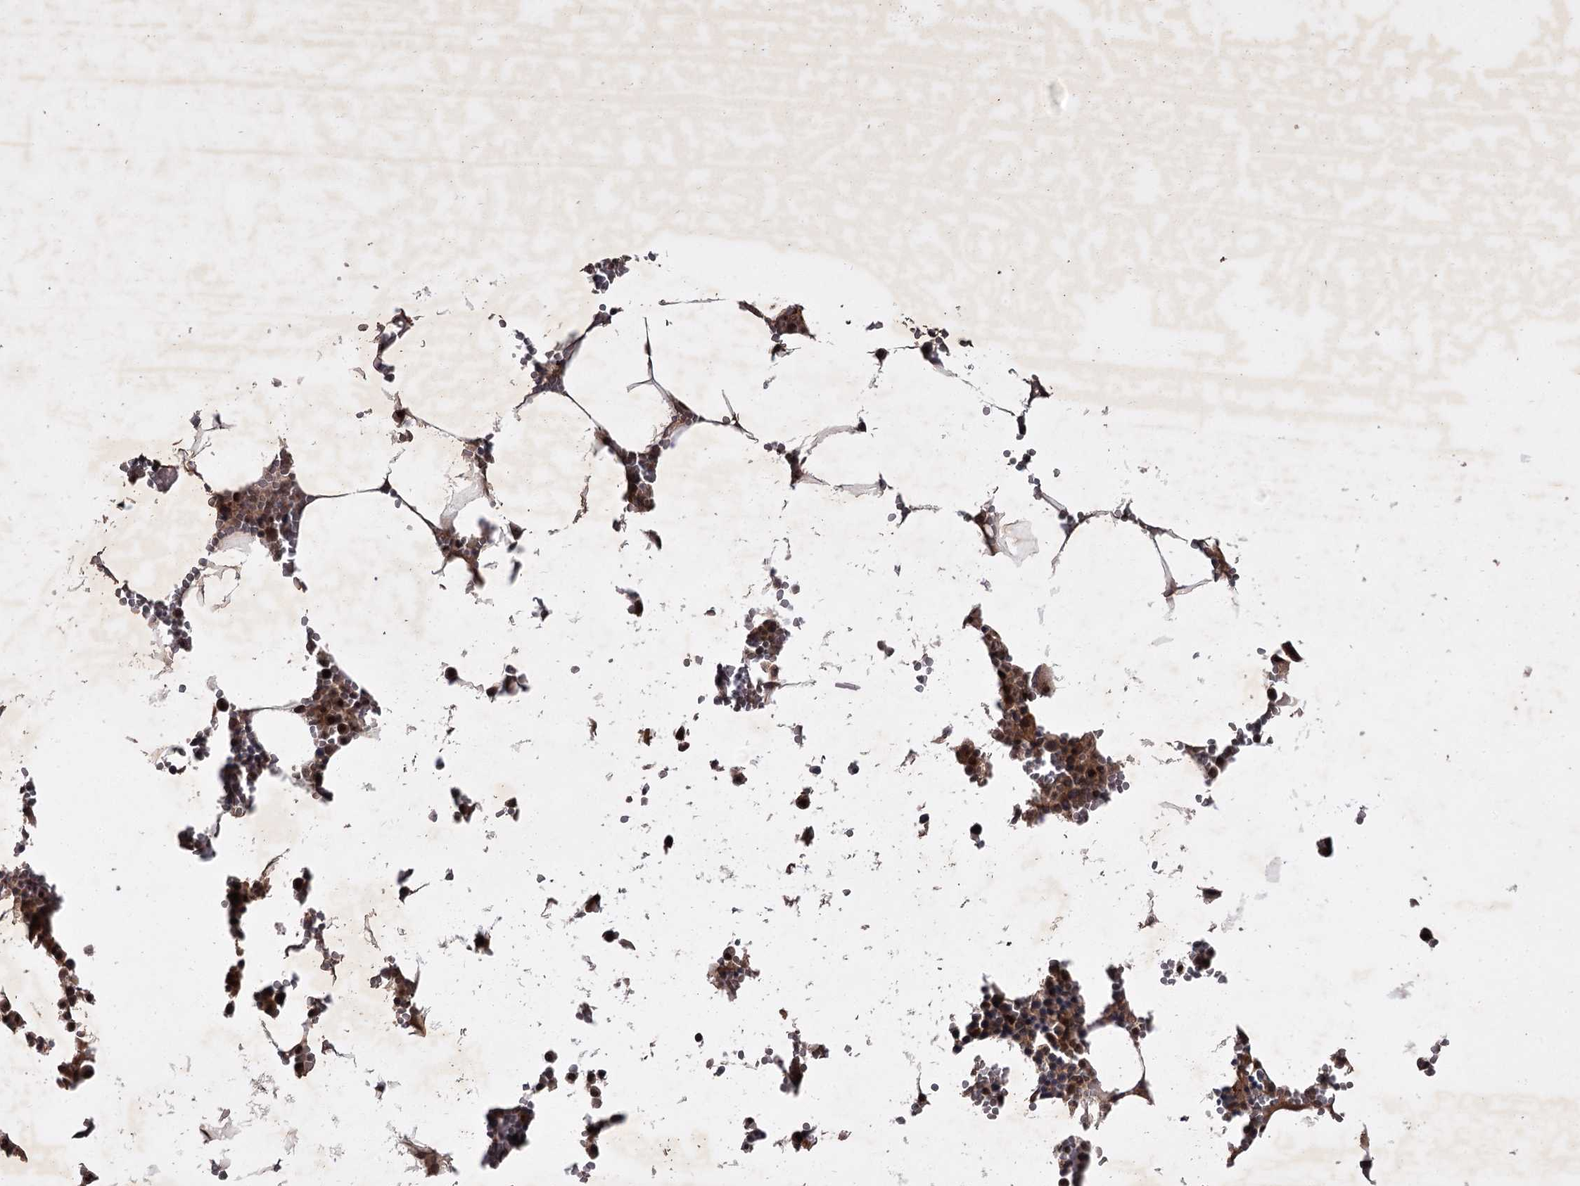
{"staining": {"intensity": "strong", "quantity": "25%-75%", "location": "cytoplasmic/membranous,nuclear"}, "tissue": "bone marrow", "cell_type": "Hematopoietic cells", "image_type": "normal", "snomed": [{"axis": "morphology", "description": "Normal tissue, NOS"}, {"axis": "topography", "description": "Bone marrow"}], "caption": "Strong cytoplasmic/membranous,nuclear protein positivity is identified in about 25%-75% of hematopoietic cells in bone marrow. (IHC, brightfield microscopy, high magnification).", "gene": "TBC1D23", "patient": {"sex": "male", "age": 70}}